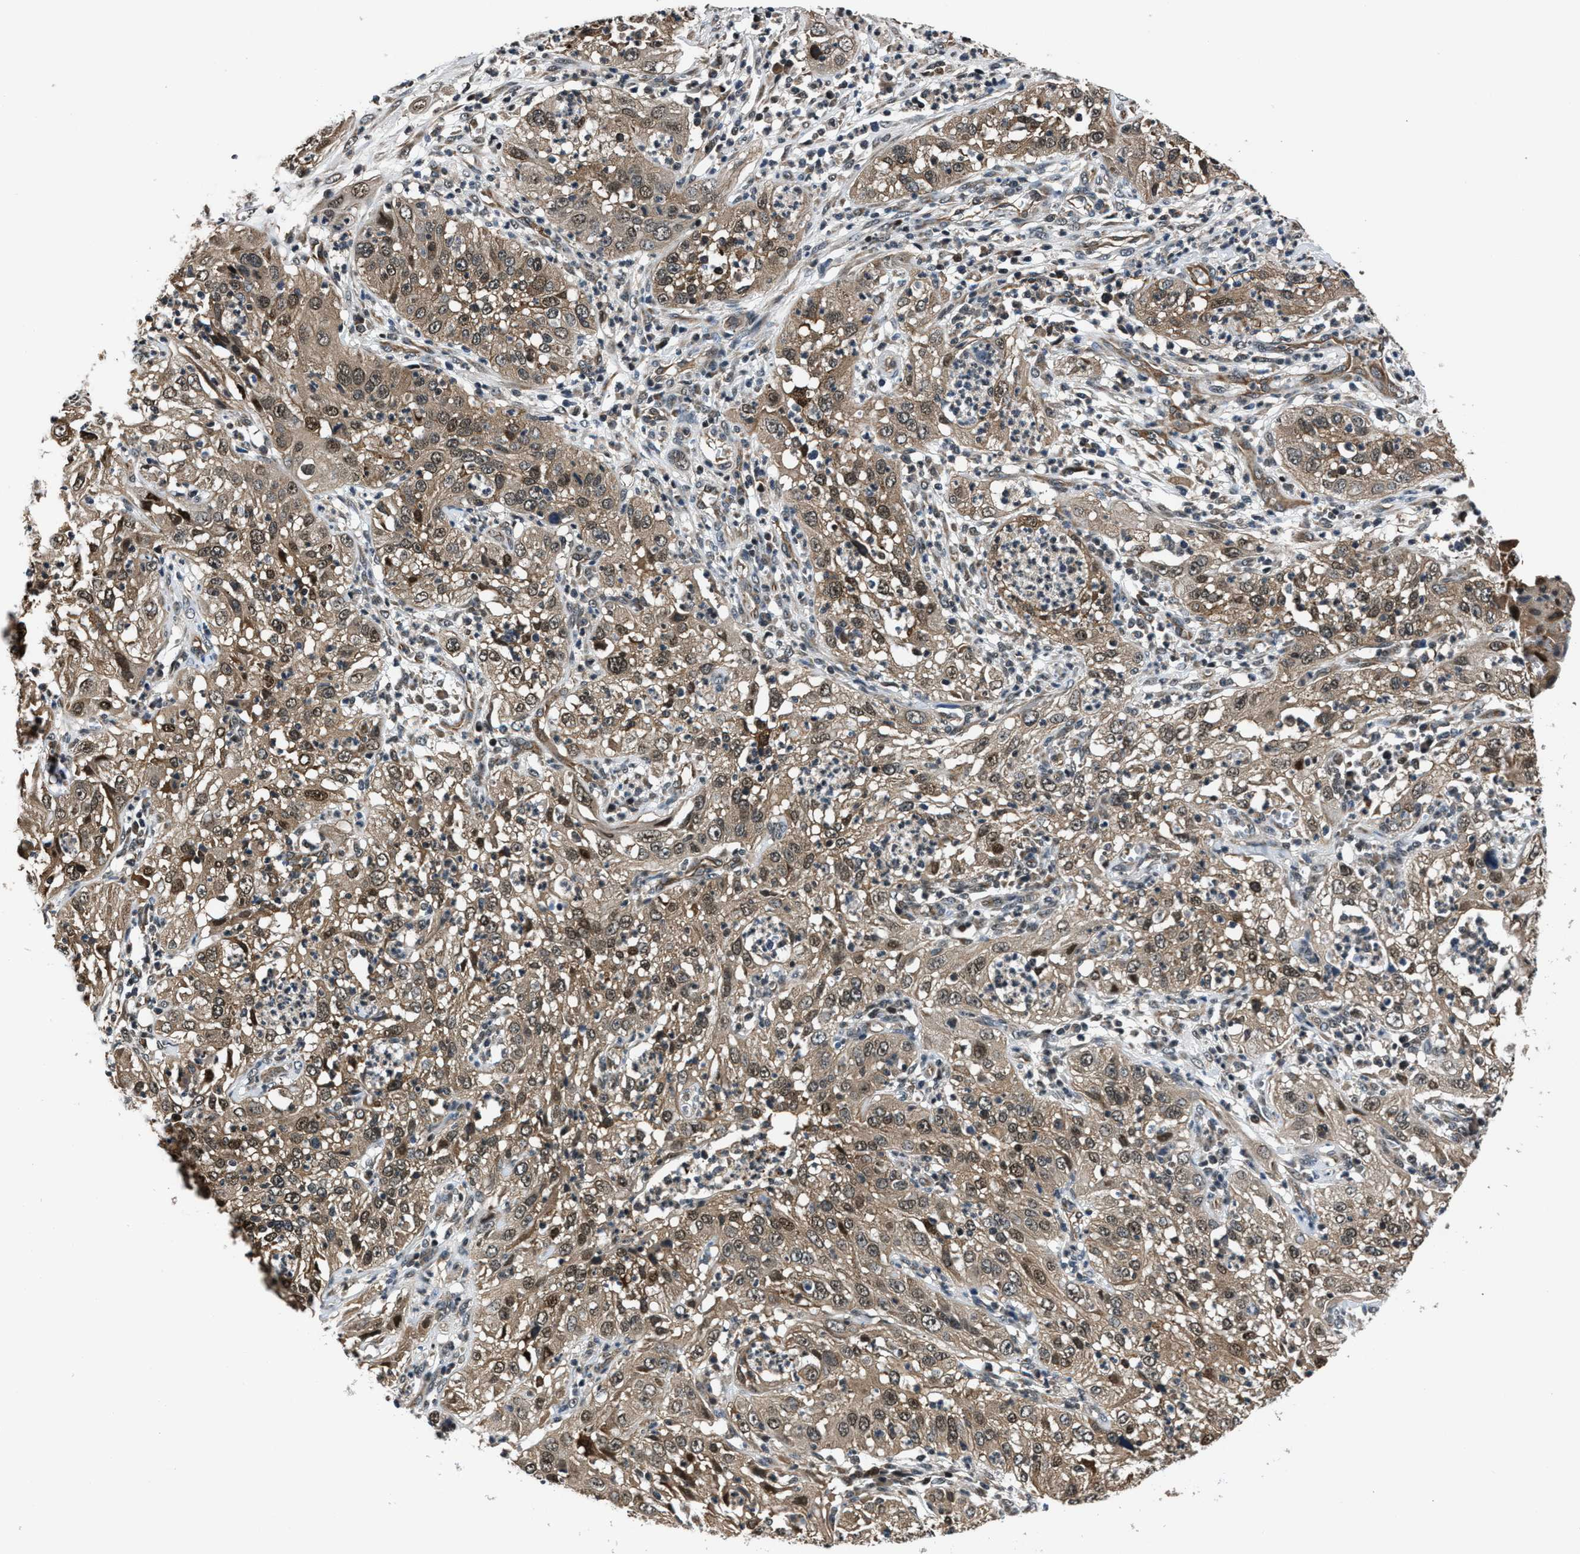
{"staining": {"intensity": "weak", "quantity": ">75%", "location": "cytoplasmic/membranous,nuclear"}, "tissue": "cervical cancer", "cell_type": "Tumor cells", "image_type": "cancer", "snomed": [{"axis": "morphology", "description": "Squamous cell carcinoma, NOS"}, {"axis": "topography", "description": "Cervix"}], "caption": "High-power microscopy captured an IHC micrograph of cervical cancer (squamous cell carcinoma), revealing weak cytoplasmic/membranous and nuclear expression in approximately >75% of tumor cells. (brown staining indicates protein expression, while blue staining denotes nuclei).", "gene": "RBM33", "patient": {"sex": "female", "age": 32}}